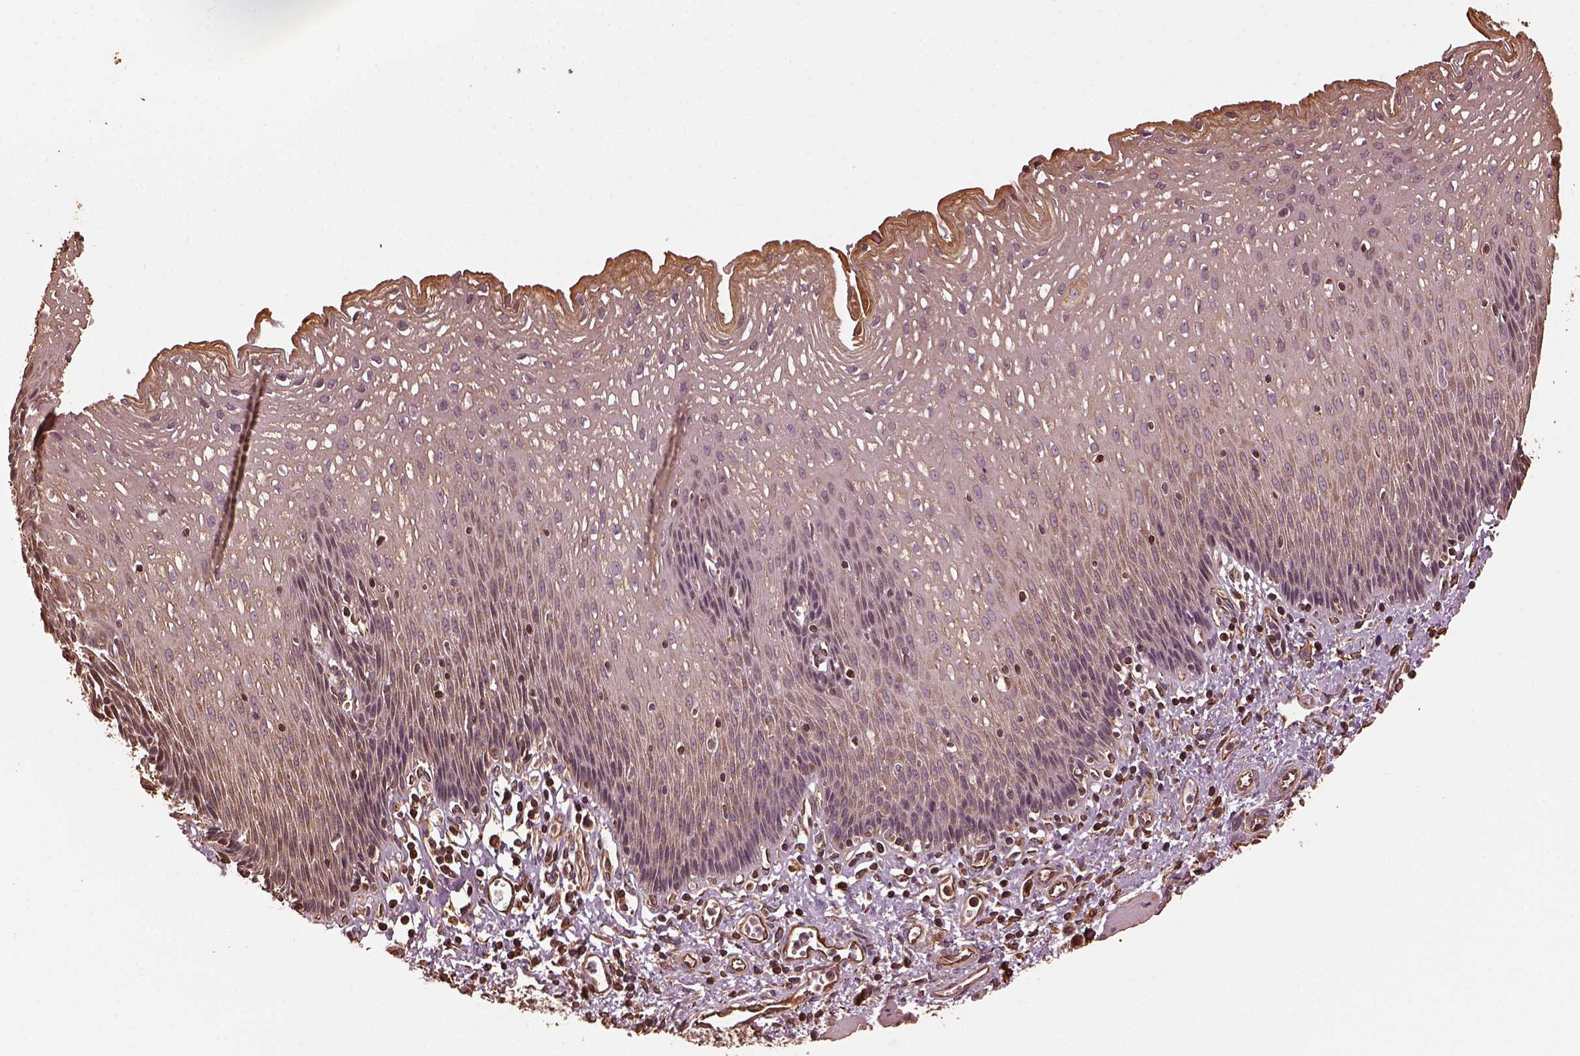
{"staining": {"intensity": "weak", "quantity": "25%-75%", "location": "cytoplasmic/membranous"}, "tissue": "esophagus", "cell_type": "Squamous epithelial cells", "image_type": "normal", "snomed": [{"axis": "morphology", "description": "Normal tissue, NOS"}, {"axis": "topography", "description": "Esophagus"}], "caption": "The micrograph reveals staining of benign esophagus, revealing weak cytoplasmic/membranous protein expression (brown color) within squamous epithelial cells. (Stains: DAB in brown, nuclei in blue, Microscopy: brightfield microscopy at high magnification).", "gene": "GTPBP1", "patient": {"sex": "female", "age": 64}}